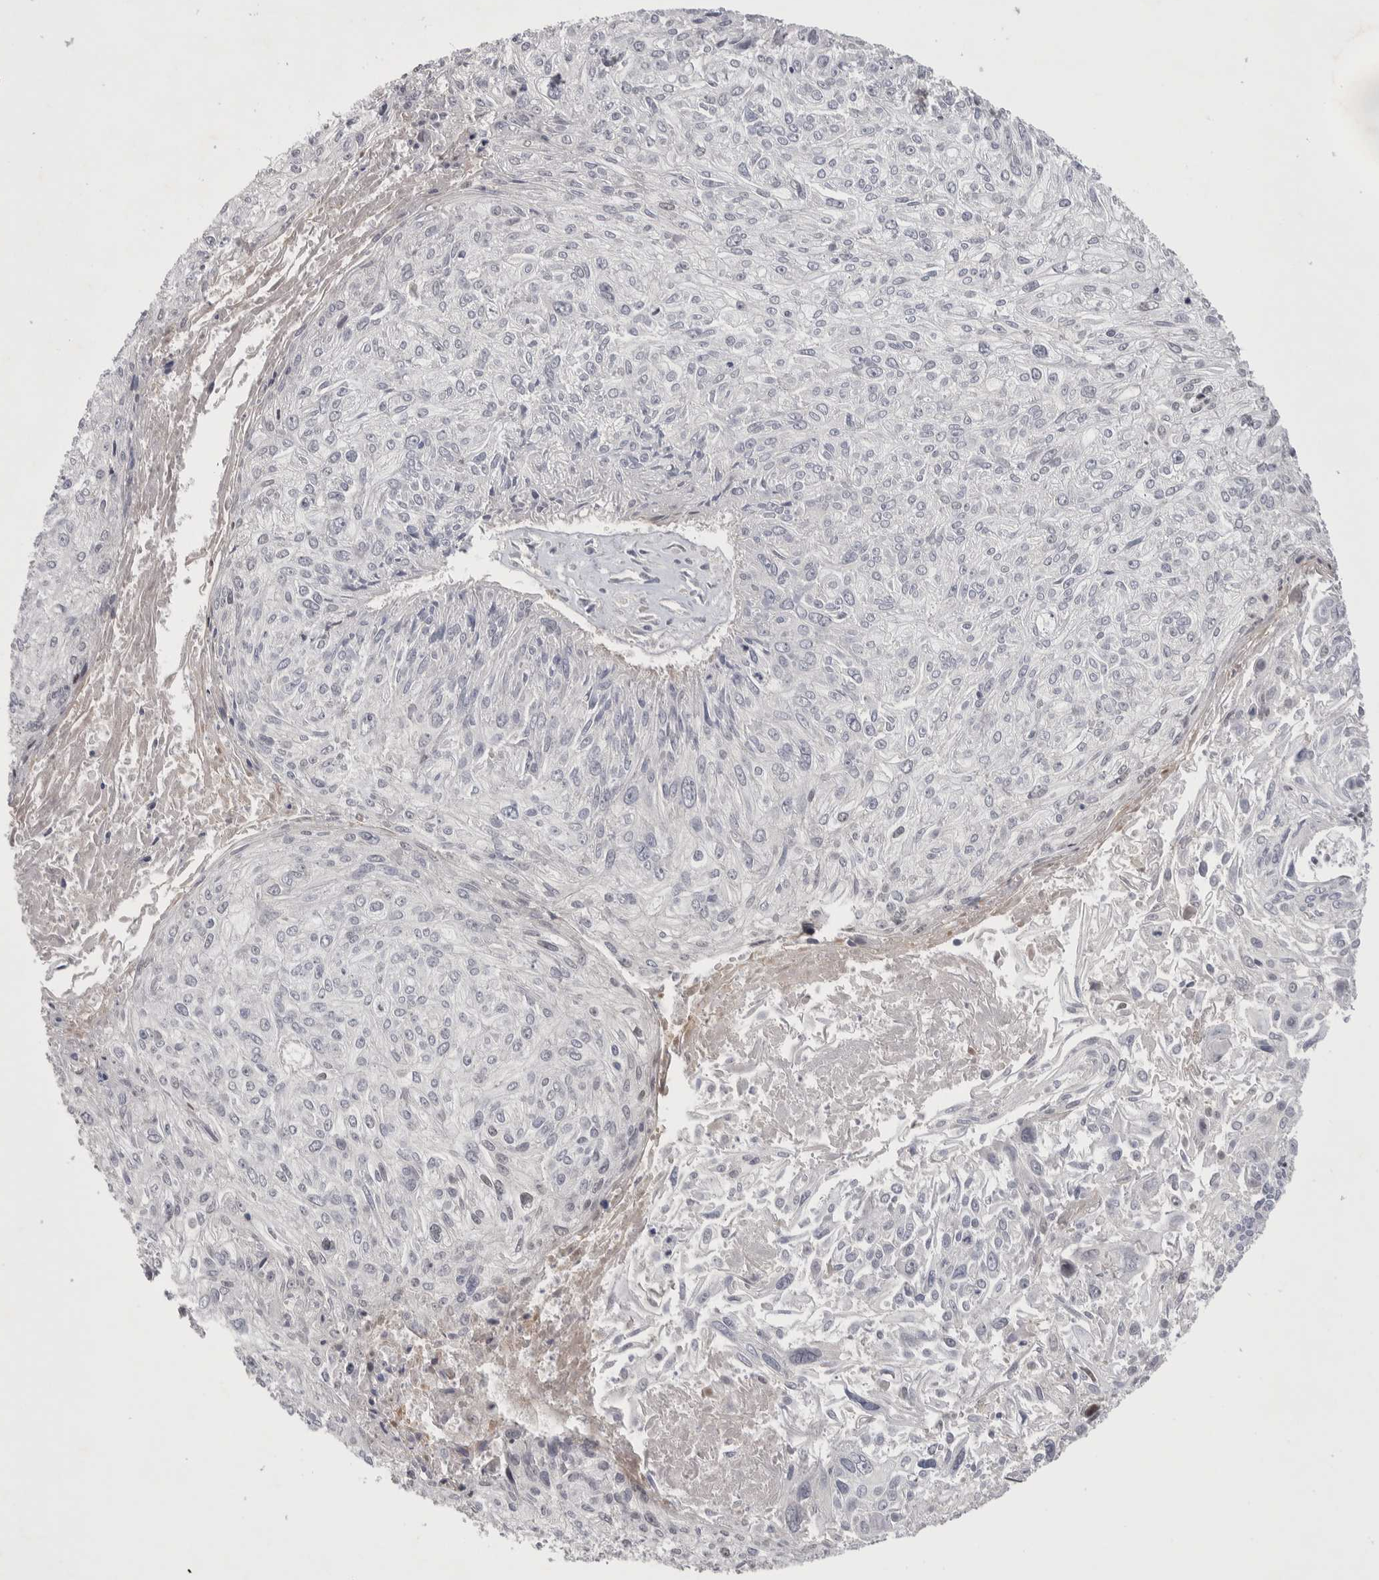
{"staining": {"intensity": "negative", "quantity": "none", "location": "none"}, "tissue": "cervical cancer", "cell_type": "Tumor cells", "image_type": "cancer", "snomed": [{"axis": "morphology", "description": "Squamous cell carcinoma, NOS"}, {"axis": "topography", "description": "Cervix"}], "caption": "Cervical cancer (squamous cell carcinoma) stained for a protein using IHC displays no positivity tumor cells.", "gene": "NFKB2", "patient": {"sex": "female", "age": 51}}